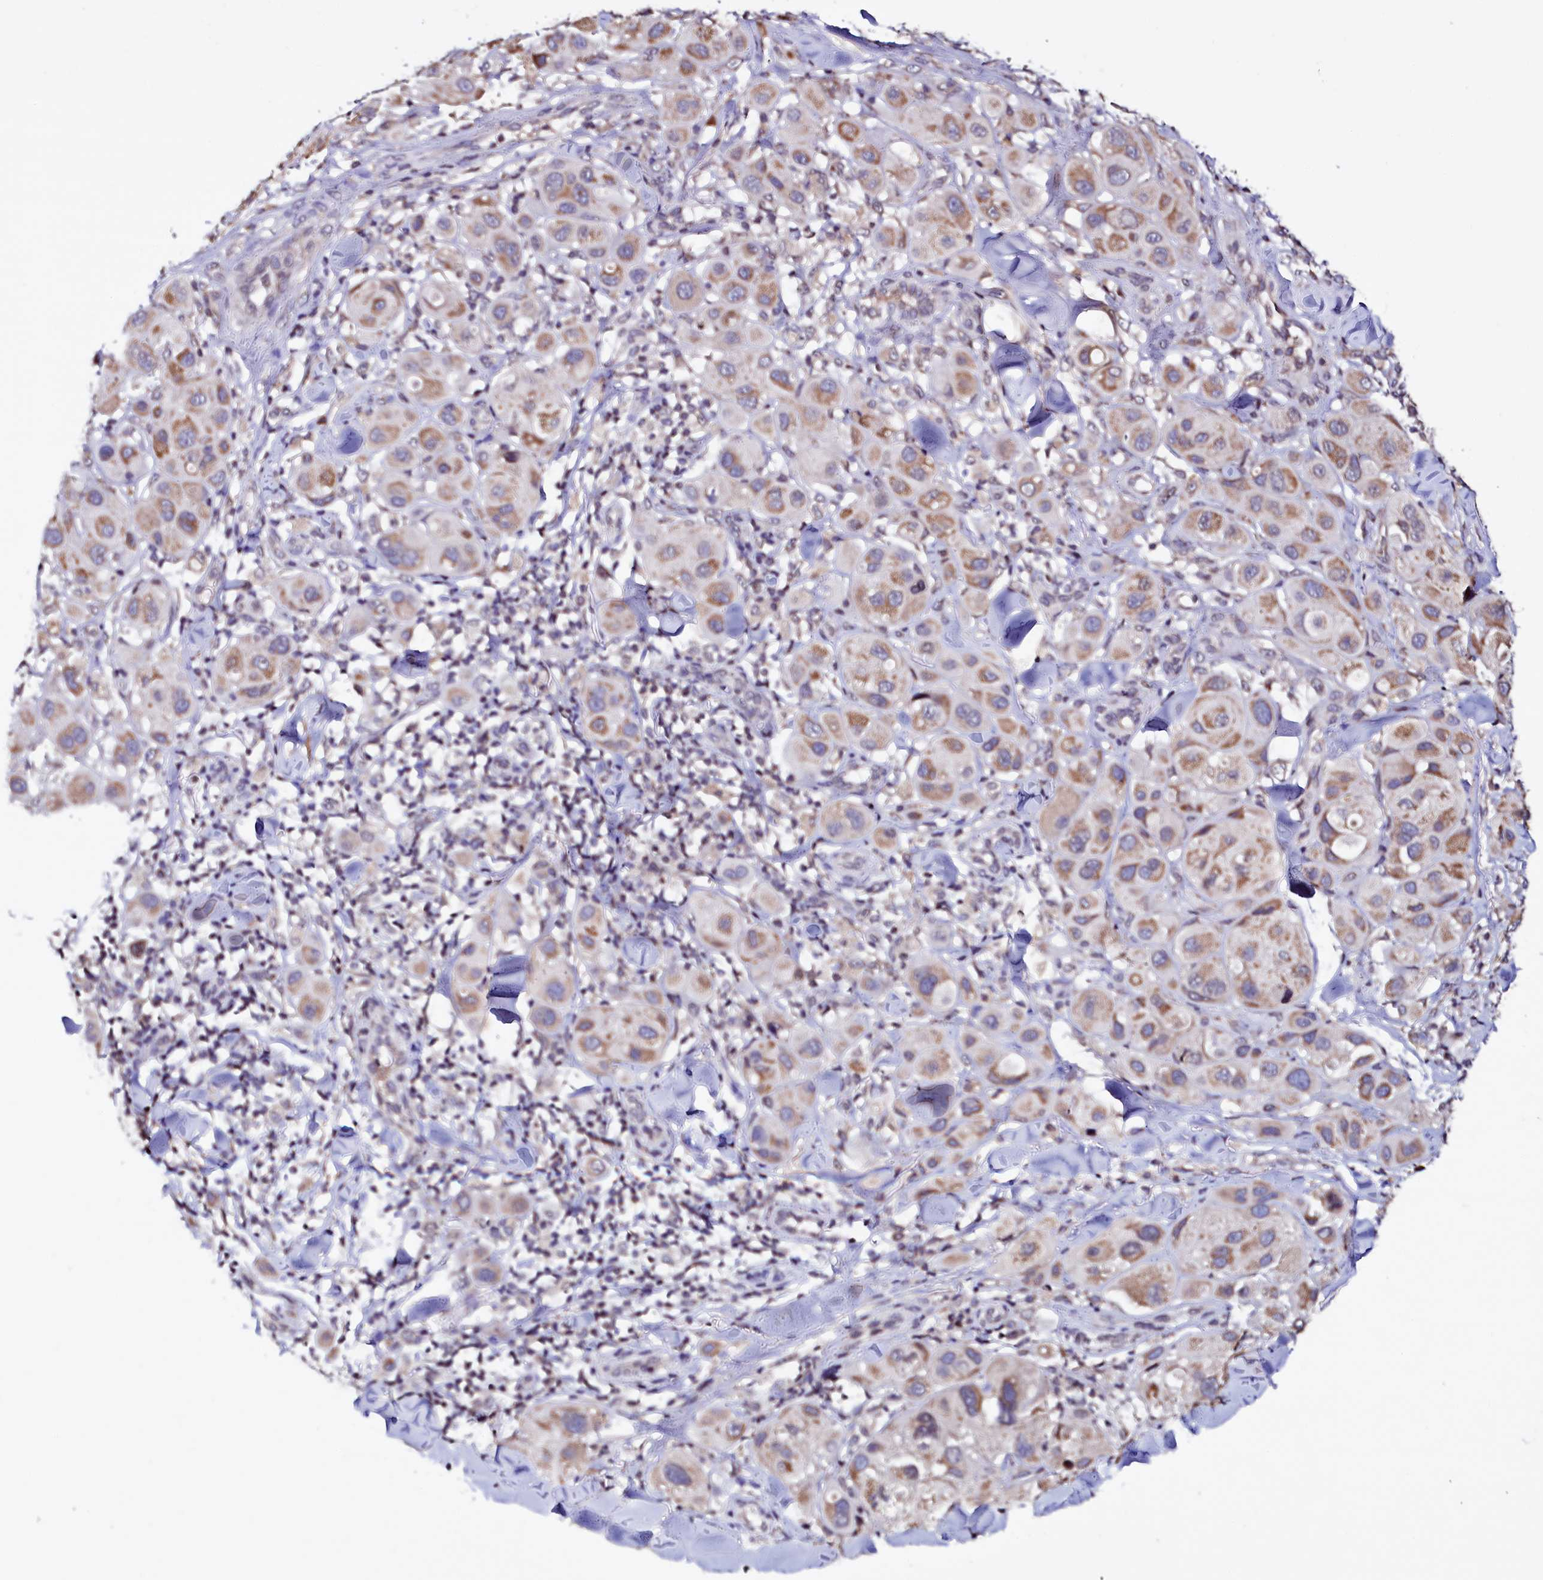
{"staining": {"intensity": "moderate", "quantity": ">75%", "location": "cytoplasmic/membranous"}, "tissue": "melanoma", "cell_type": "Tumor cells", "image_type": "cancer", "snomed": [{"axis": "morphology", "description": "Malignant melanoma, Metastatic site"}, {"axis": "topography", "description": "Skin"}], "caption": "This is a micrograph of immunohistochemistry (IHC) staining of malignant melanoma (metastatic site), which shows moderate expression in the cytoplasmic/membranous of tumor cells.", "gene": "HAND1", "patient": {"sex": "male", "age": 41}}